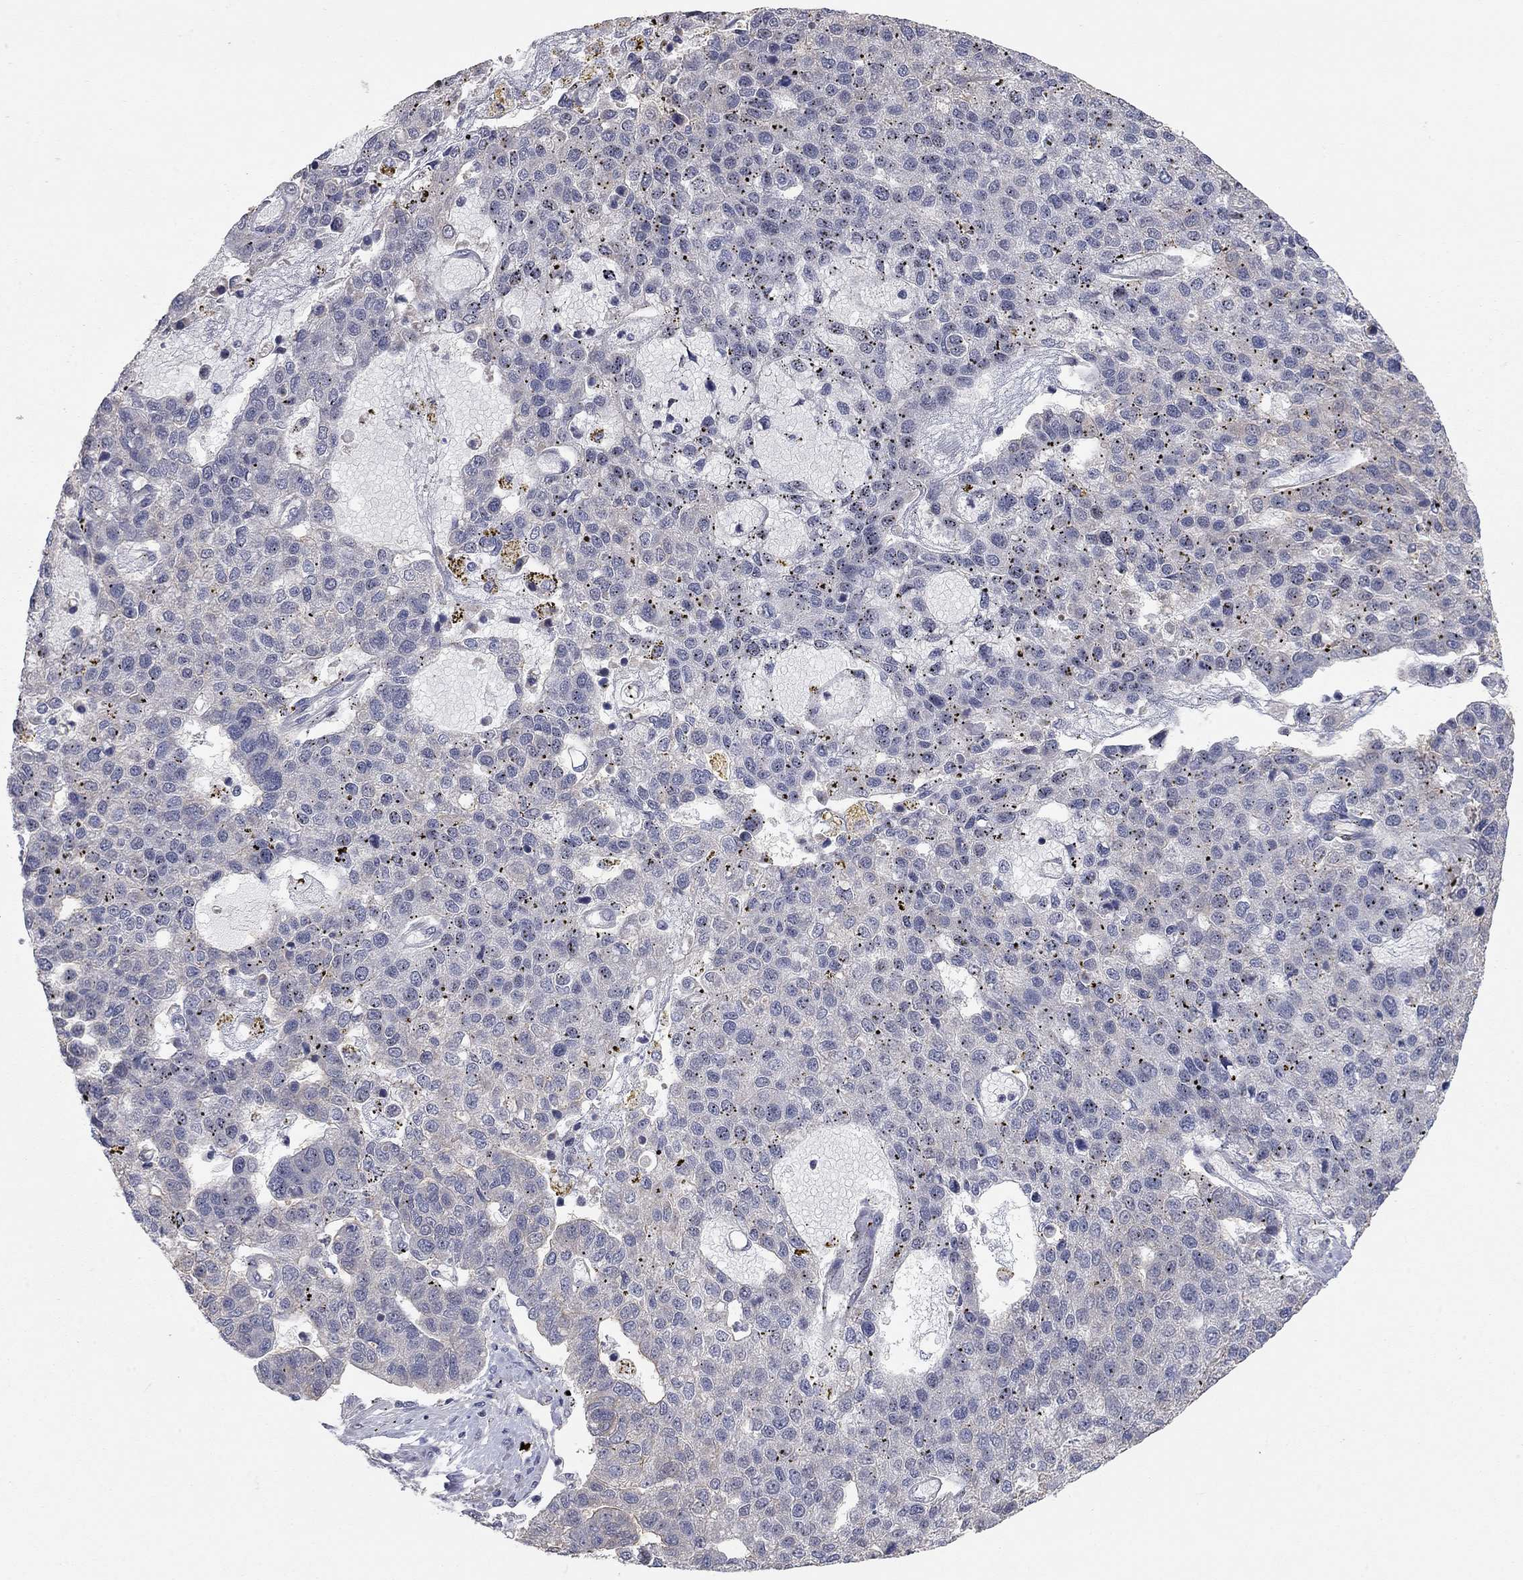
{"staining": {"intensity": "moderate", "quantity": "<25%", "location": "cytoplasmic/membranous"}, "tissue": "pancreatic cancer", "cell_type": "Tumor cells", "image_type": "cancer", "snomed": [{"axis": "morphology", "description": "Adenocarcinoma, NOS"}, {"axis": "topography", "description": "Pancreas"}], "caption": "Protein staining demonstrates moderate cytoplasmic/membranous expression in approximately <25% of tumor cells in pancreatic cancer. The staining was performed using DAB (3,3'-diaminobenzidine) to visualize the protein expression in brown, while the nuclei were stained in blue with hematoxylin (Magnification: 20x).", "gene": "WASF3", "patient": {"sex": "female", "age": 61}}